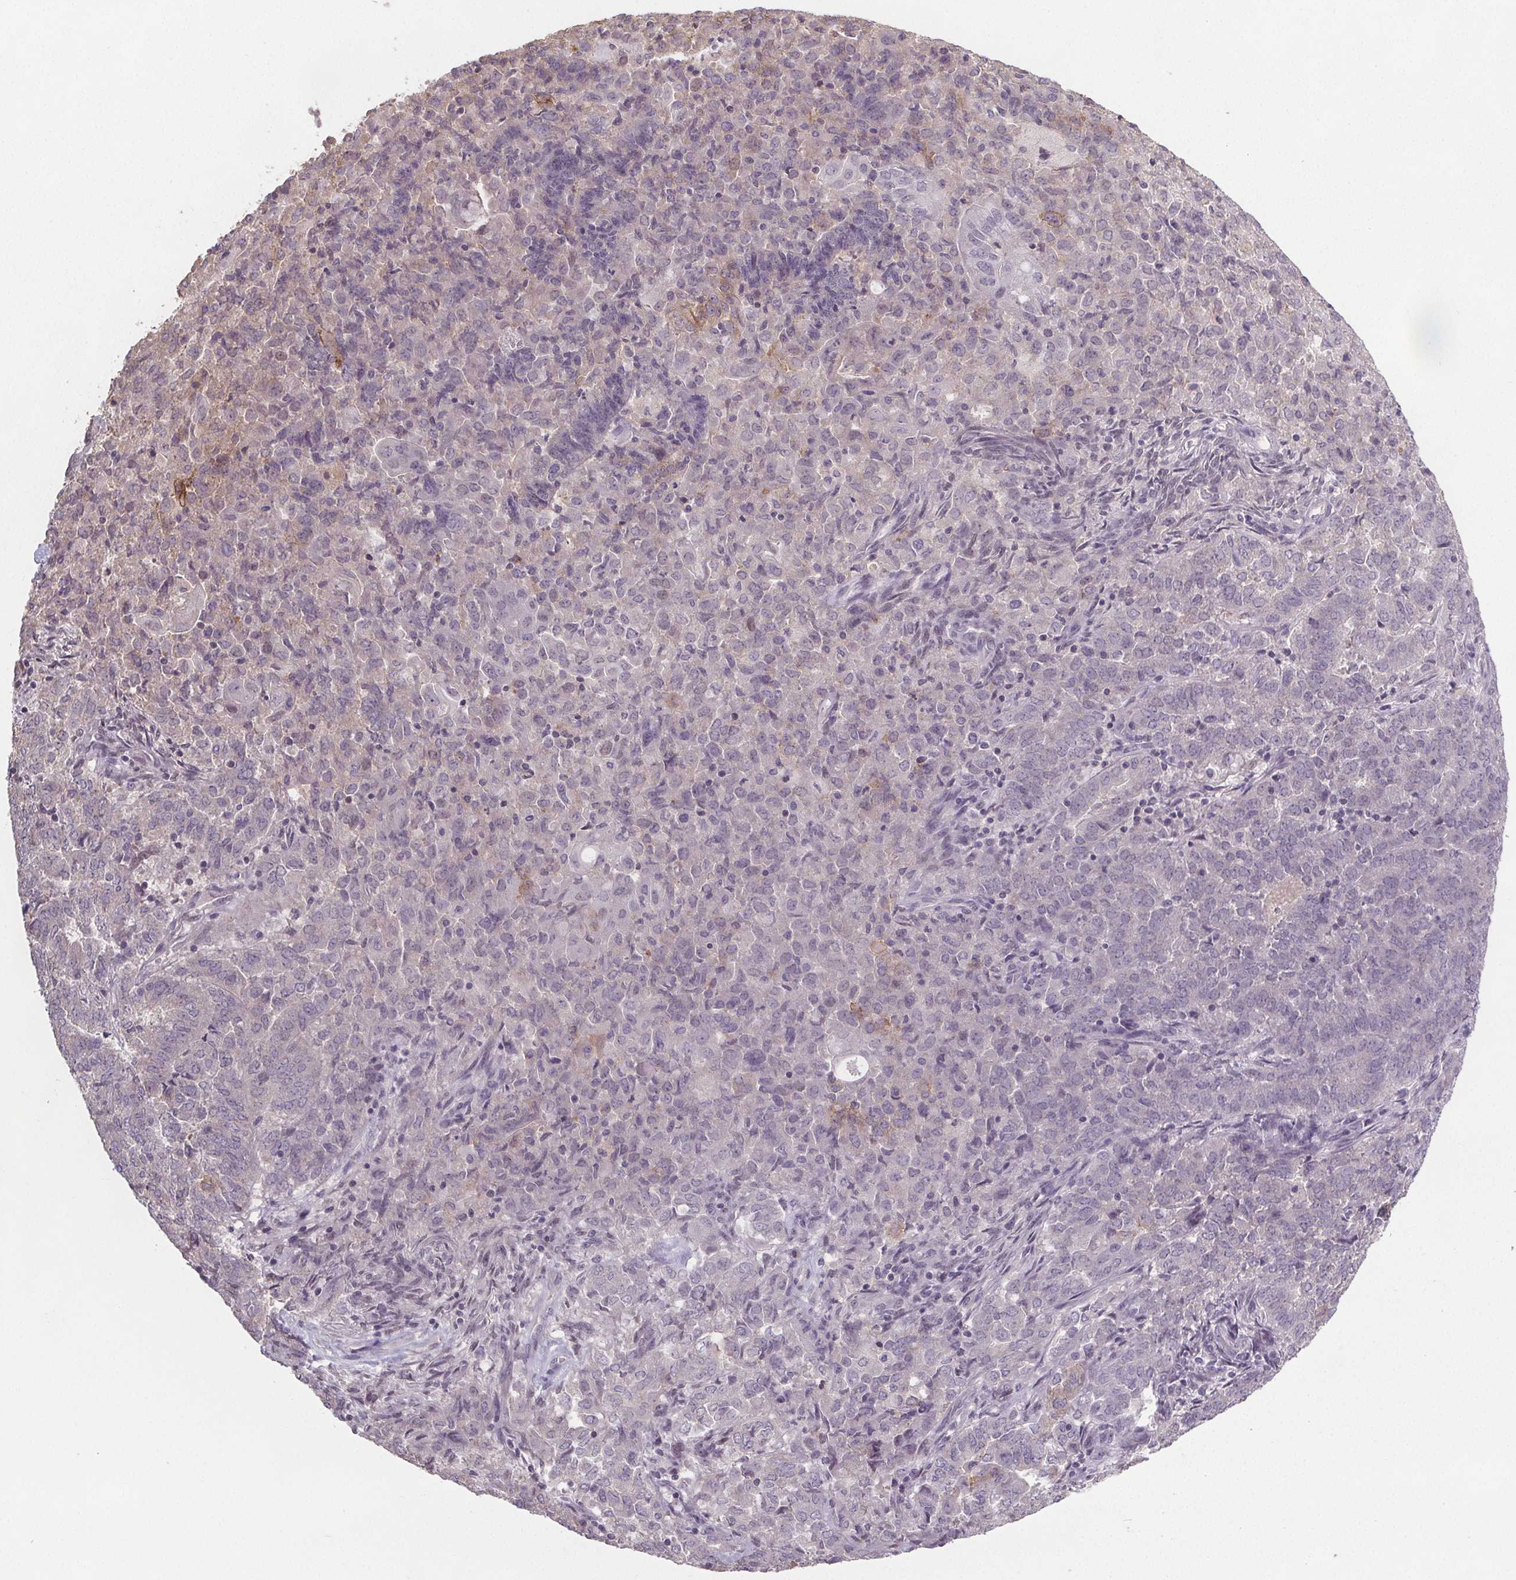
{"staining": {"intensity": "negative", "quantity": "none", "location": "none"}, "tissue": "endometrial cancer", "cell_type": "Tumor cells", "image_type": "cancer", "snomed": [{"axis": "morphology", "description": "Adenocarcinoma, NOS"}, {"axis": "topography", "description": "Endometrium"}], "caption": "Photomicrograph shows no protein staining in tumor cells of endometrial adenocarcinoma tissue. The staining is performed using DAB (3,3'-diaminobenzidine) brown chromogen with nuclei counter-stained in using hematoxylin.", "gene": "SLC26A2", "patient": {"sex": "female", "age": 72}}